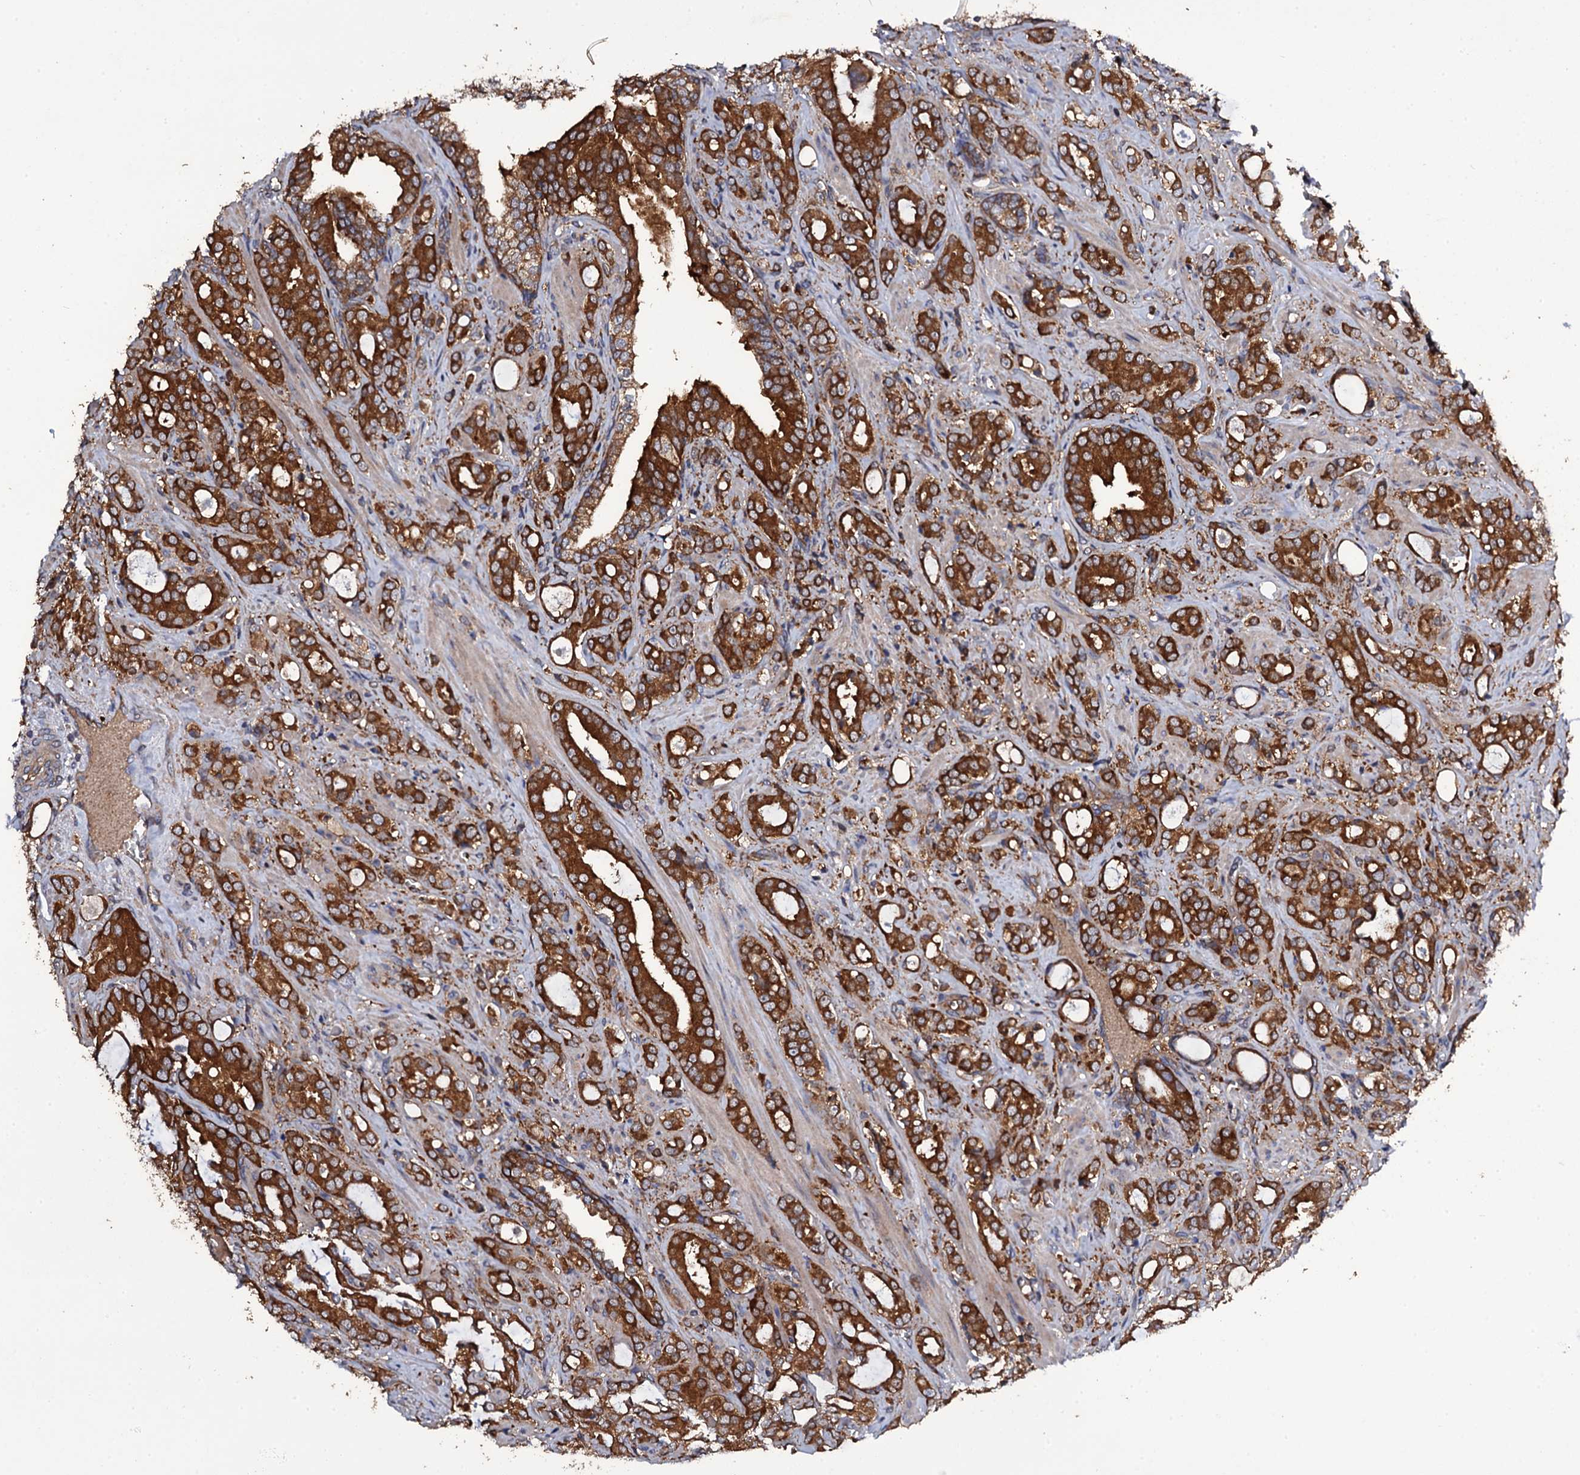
{"staining": {"intensity": "strong", "quantity": ">75%", "location": "cytoplasmic/membranous"}, "tissue": "prostate cancer", "cell_type": "Tumor cells", "image_type": "cancer", "snomed": [{"axis": "morphology", "description": "Adenocarcinoma, High grade"}, {"axis": "topography", "description": "Prostate"}], "caption": "High-grade adenocarcinoma (prostate) stained with a brown dye exhibits strong cytoplasmic/membranous positive expression in approximately >75% of tumor cells.", "gene": "TTC23", "patient": {"sex": "male", "age": 72}}